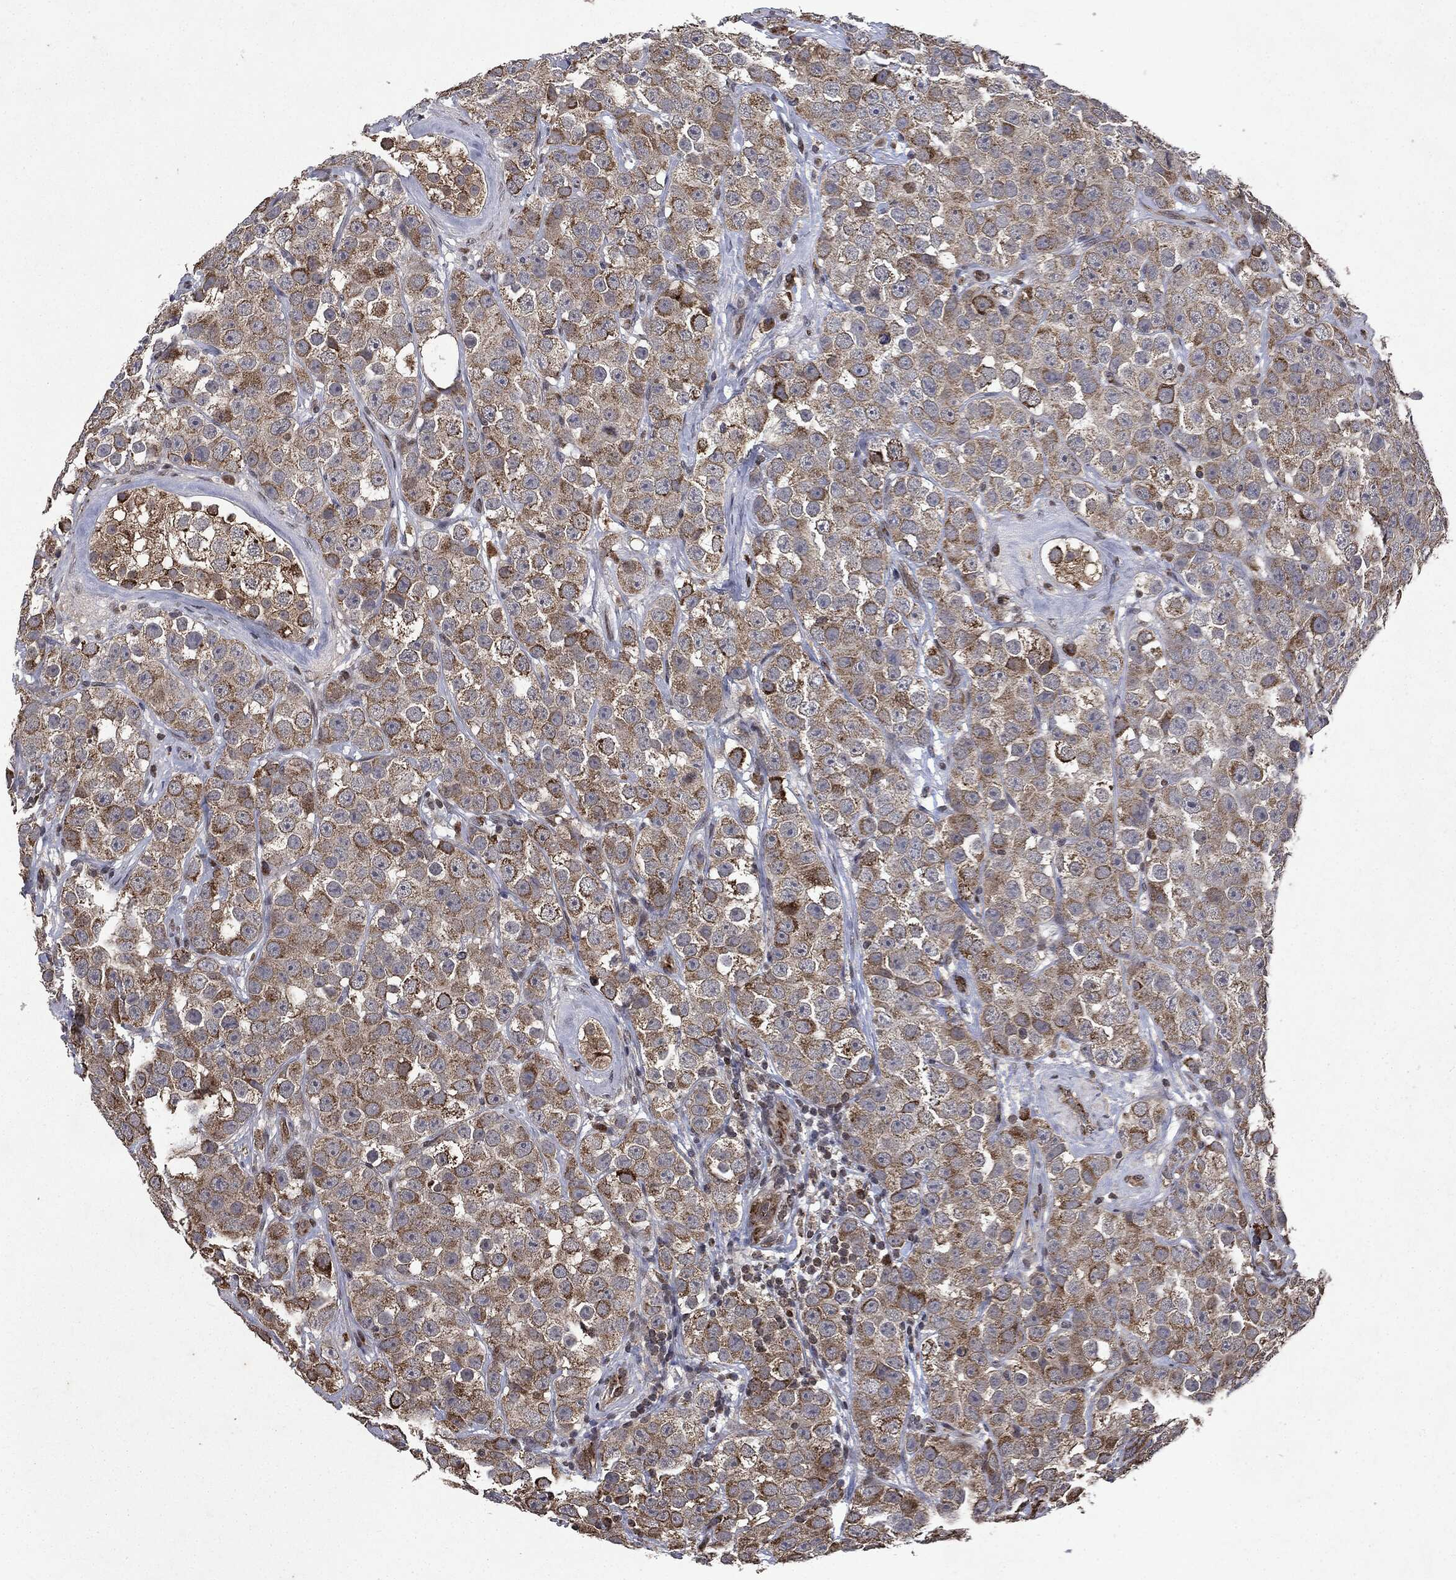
{"staining": {"intensity": "moderate", "quantity": "25%-75%", "location": "cytoplasmic/membranous"}, "tissue": "testis cancer", "cell_type": "Tumor cells", "image_type": "cancer", "snomed": [{"axis": "morphology", "description": "Seminoma, NOS"}, {"axis": "topography", "description": "Testis"}], "caption": "Protein expression analysis of human testis cancer (seminoma) reveals moderate cytoplasmic/membranous positivity in about 25%-75% of tumor cells. The staining was performed using DAB, with brown indicating positive protein expression. Nuclei are stained blue with hematoxylin.", "gene": "PLPPR2", "patient": {"sex": "male", "age": 28}}